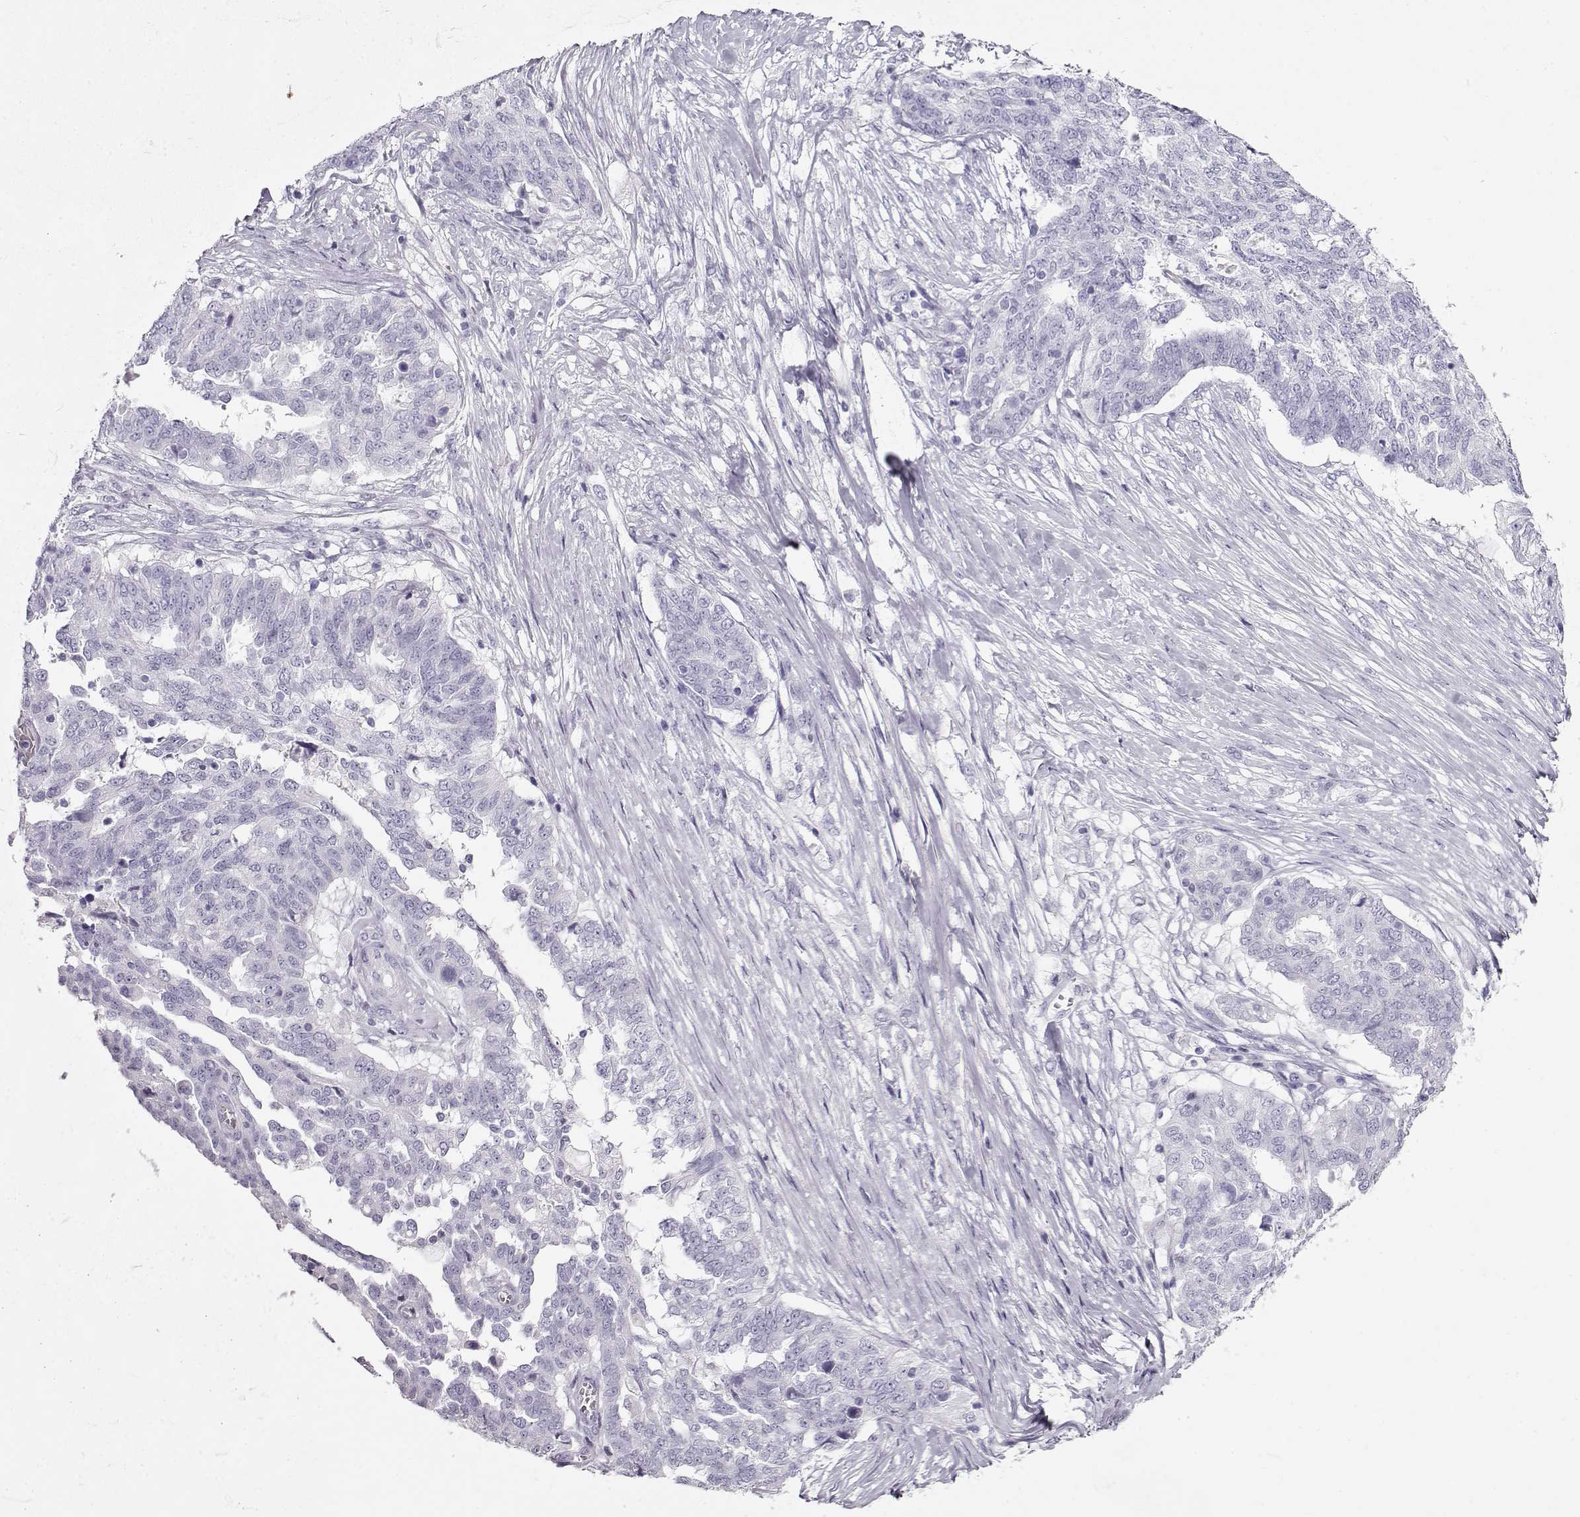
{"staining": {"intensity": "negative", "quantity": "none", "location": "none"}, "tissue": "ovarian cancer", "cell_type": "Tumor cells", "image_type": "cancer", "snomed": [{"axis": "morphology", "description": "Cystadenocarcinoma, serous, NOS"}, {"axis": "topography", "description": "Ovary"}], "caption": "An image of human serous cystadenocarcinoma (ovarian) is negative for staining in tumor cells. The staining was performed using DAB to visualize the protein expression in brown, while the nuclei were stained in blue with hematoxylin (Magnification: 20x).", "gene": "ACTN2", "patient": {"sex": "female", "age": 67}}